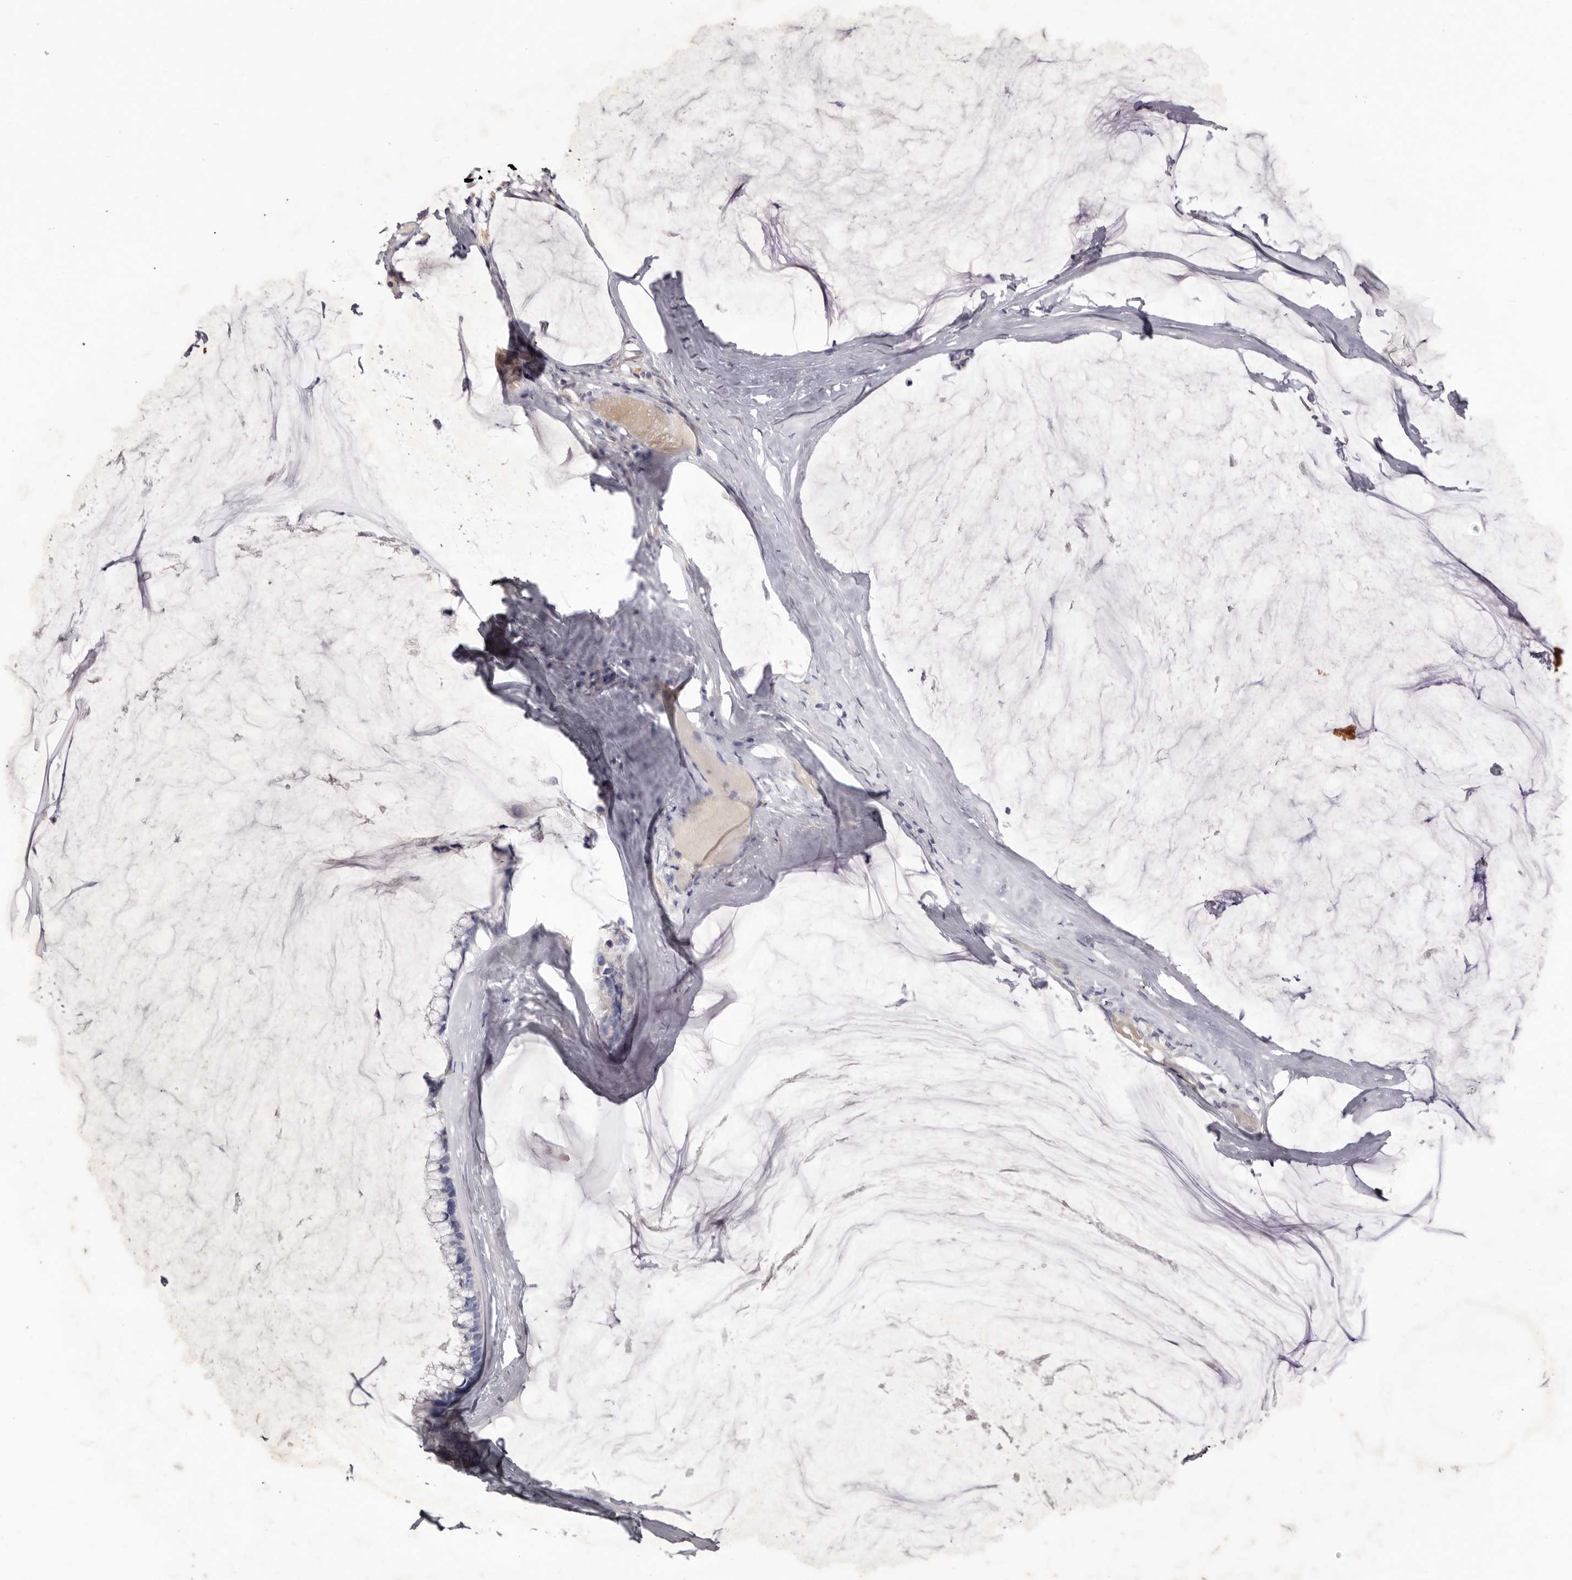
{"staining": {"intensity": "negative", "quantity": "none", "location": "none"}, "tissue": "ovarian cancer", "cell_type": "Tumor cells", "image_type": "cancer", "snomed": [{"axis": "morphology", "description": "Cystadenocarcinoma, mucinous, NOS"}, {"axis": "topography", "description": "Ovary"}], "caption": "Ovarian cancer (mucinous cystadenocarcinoma) was stained to show a protein in brown. There is no significant expression in tumor cells.", "gene": "S1PR5", "patient": {"sex": "female", "age": 39}}